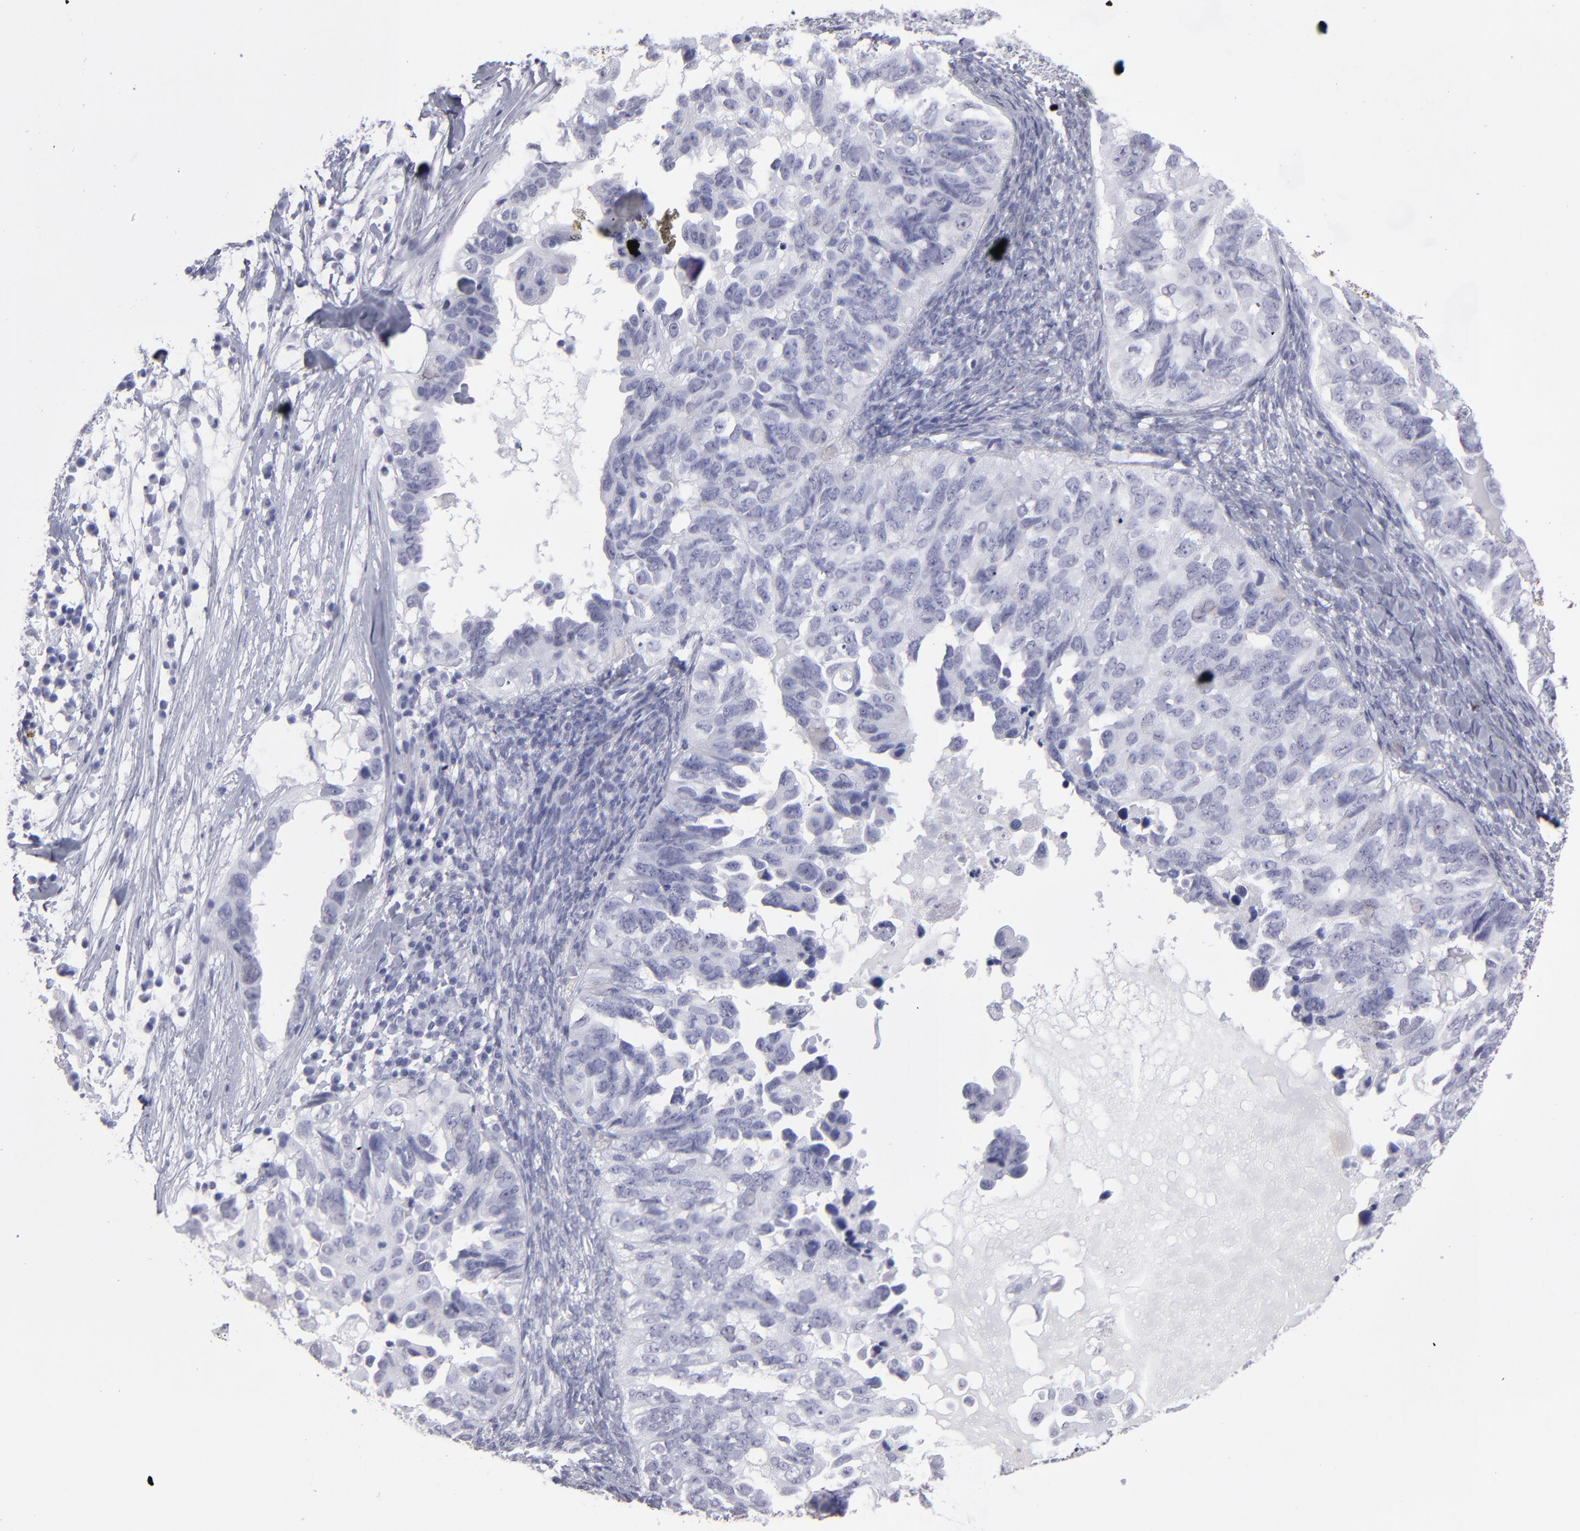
{"staining": {"intensity": "negative", "quantity": "none", "location": "none"}, "tissue": "ovarian cancer", "cell_type": "Tumor cells", "image_type": "cancer", "snomed": [{"axis": "morphology", "description": "Cystadenocarcinoma, serous, NOS"}, {"axis": "topography", "description": "Ovary"}], "caption": "DAB (3,3'-diaminobenzidine) immunohistochemical staining of human ovarian serous cystadenocarcinoma demonstrates no significant staining in tumor cells.", "gene": "ALDOB", "patient": {"sex": "female", "age": 82}}